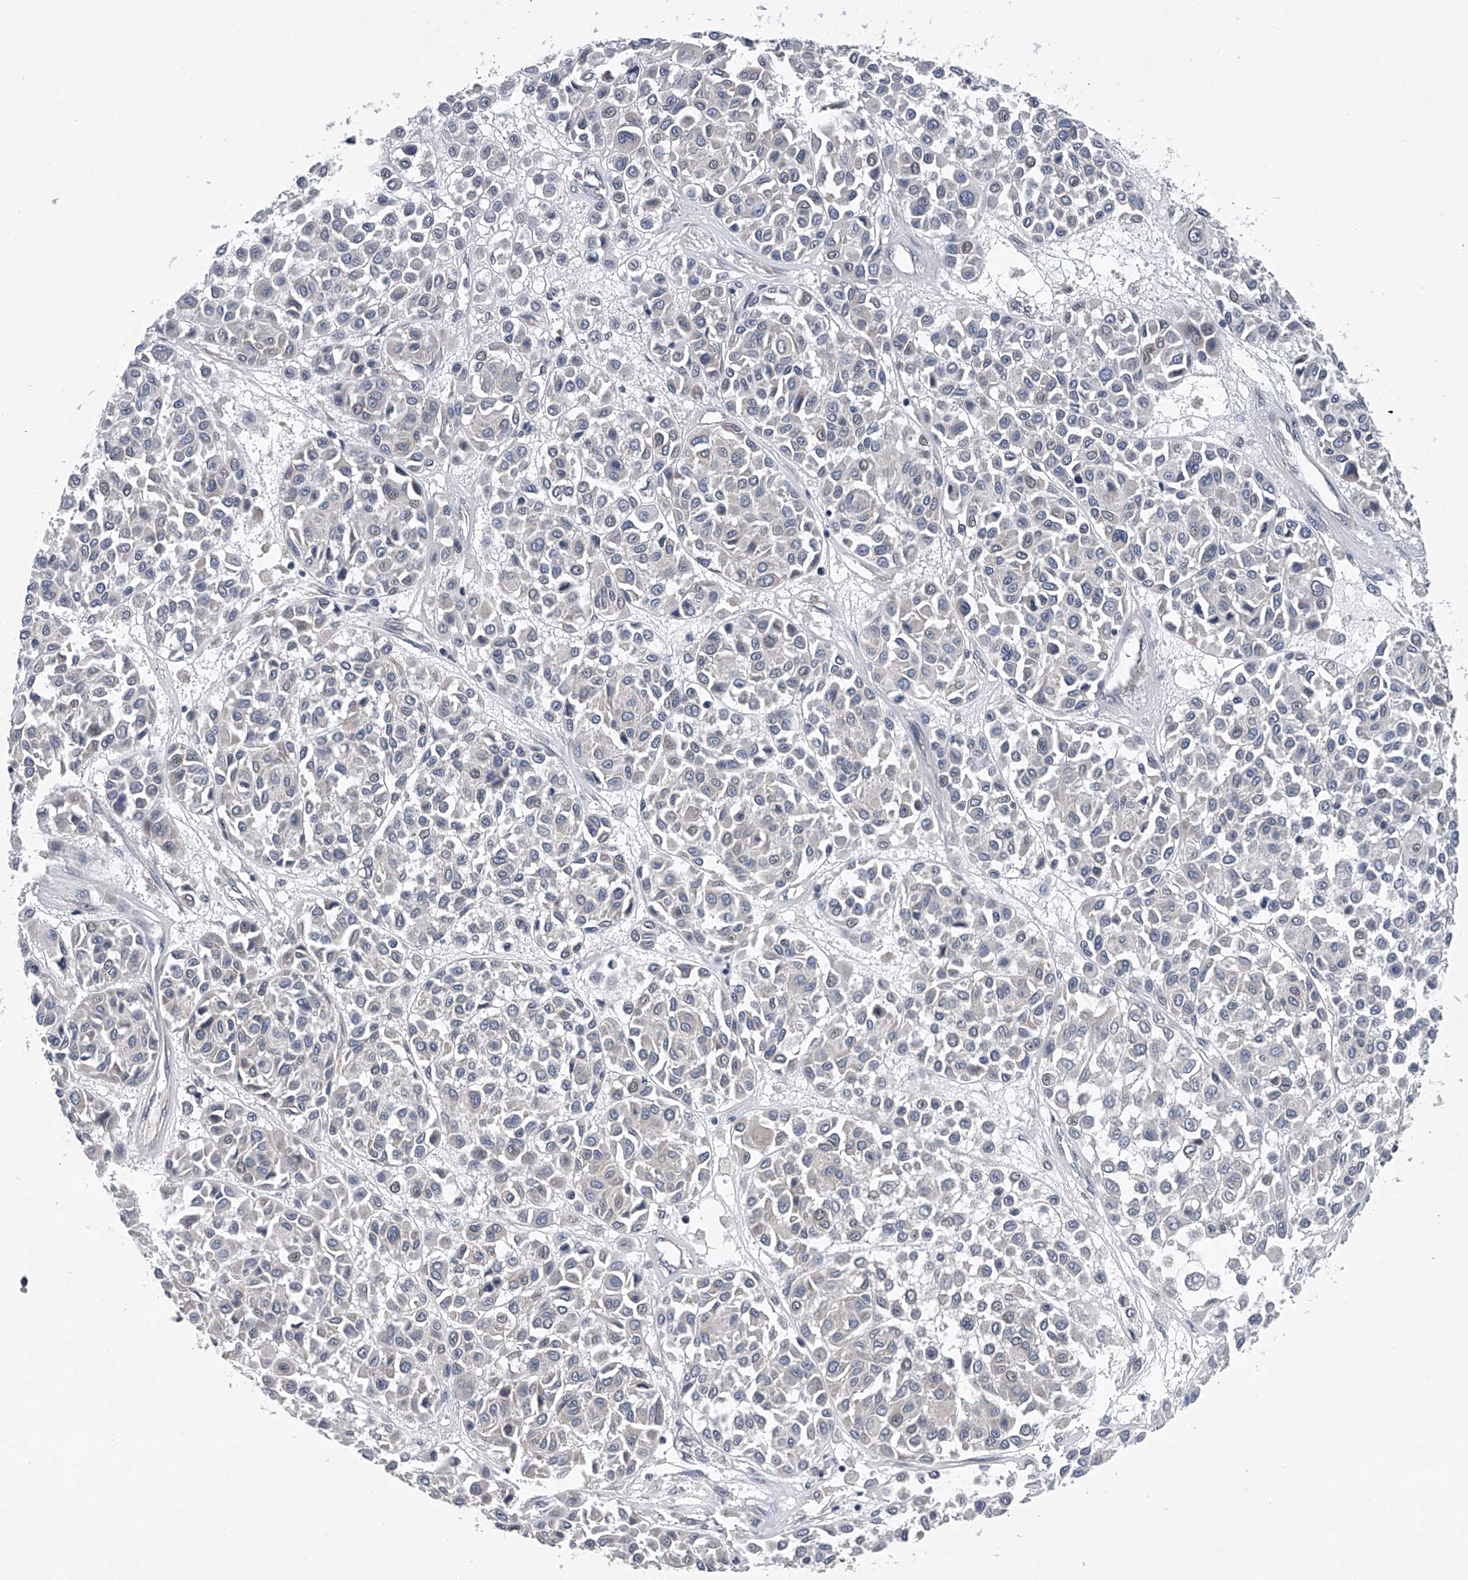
{"staining": {"intensity": "negative", "quantity": "none", "location": "none"}, "tissue": "melanoma", "cell_type": "Tumor cells", "image_type": "cancer", "snomed": [{"axis": "morphology", "description": "Malignant melanoma, Metastatic site"}, {"axis": "topography", "description": "Soft tissue"}], "caption": "Melanoma was stained to show a protein in brown. There is no significant staining in tumor cells.", "gene": "RNF5", "patient": {"sex": "male", "age": 41}}